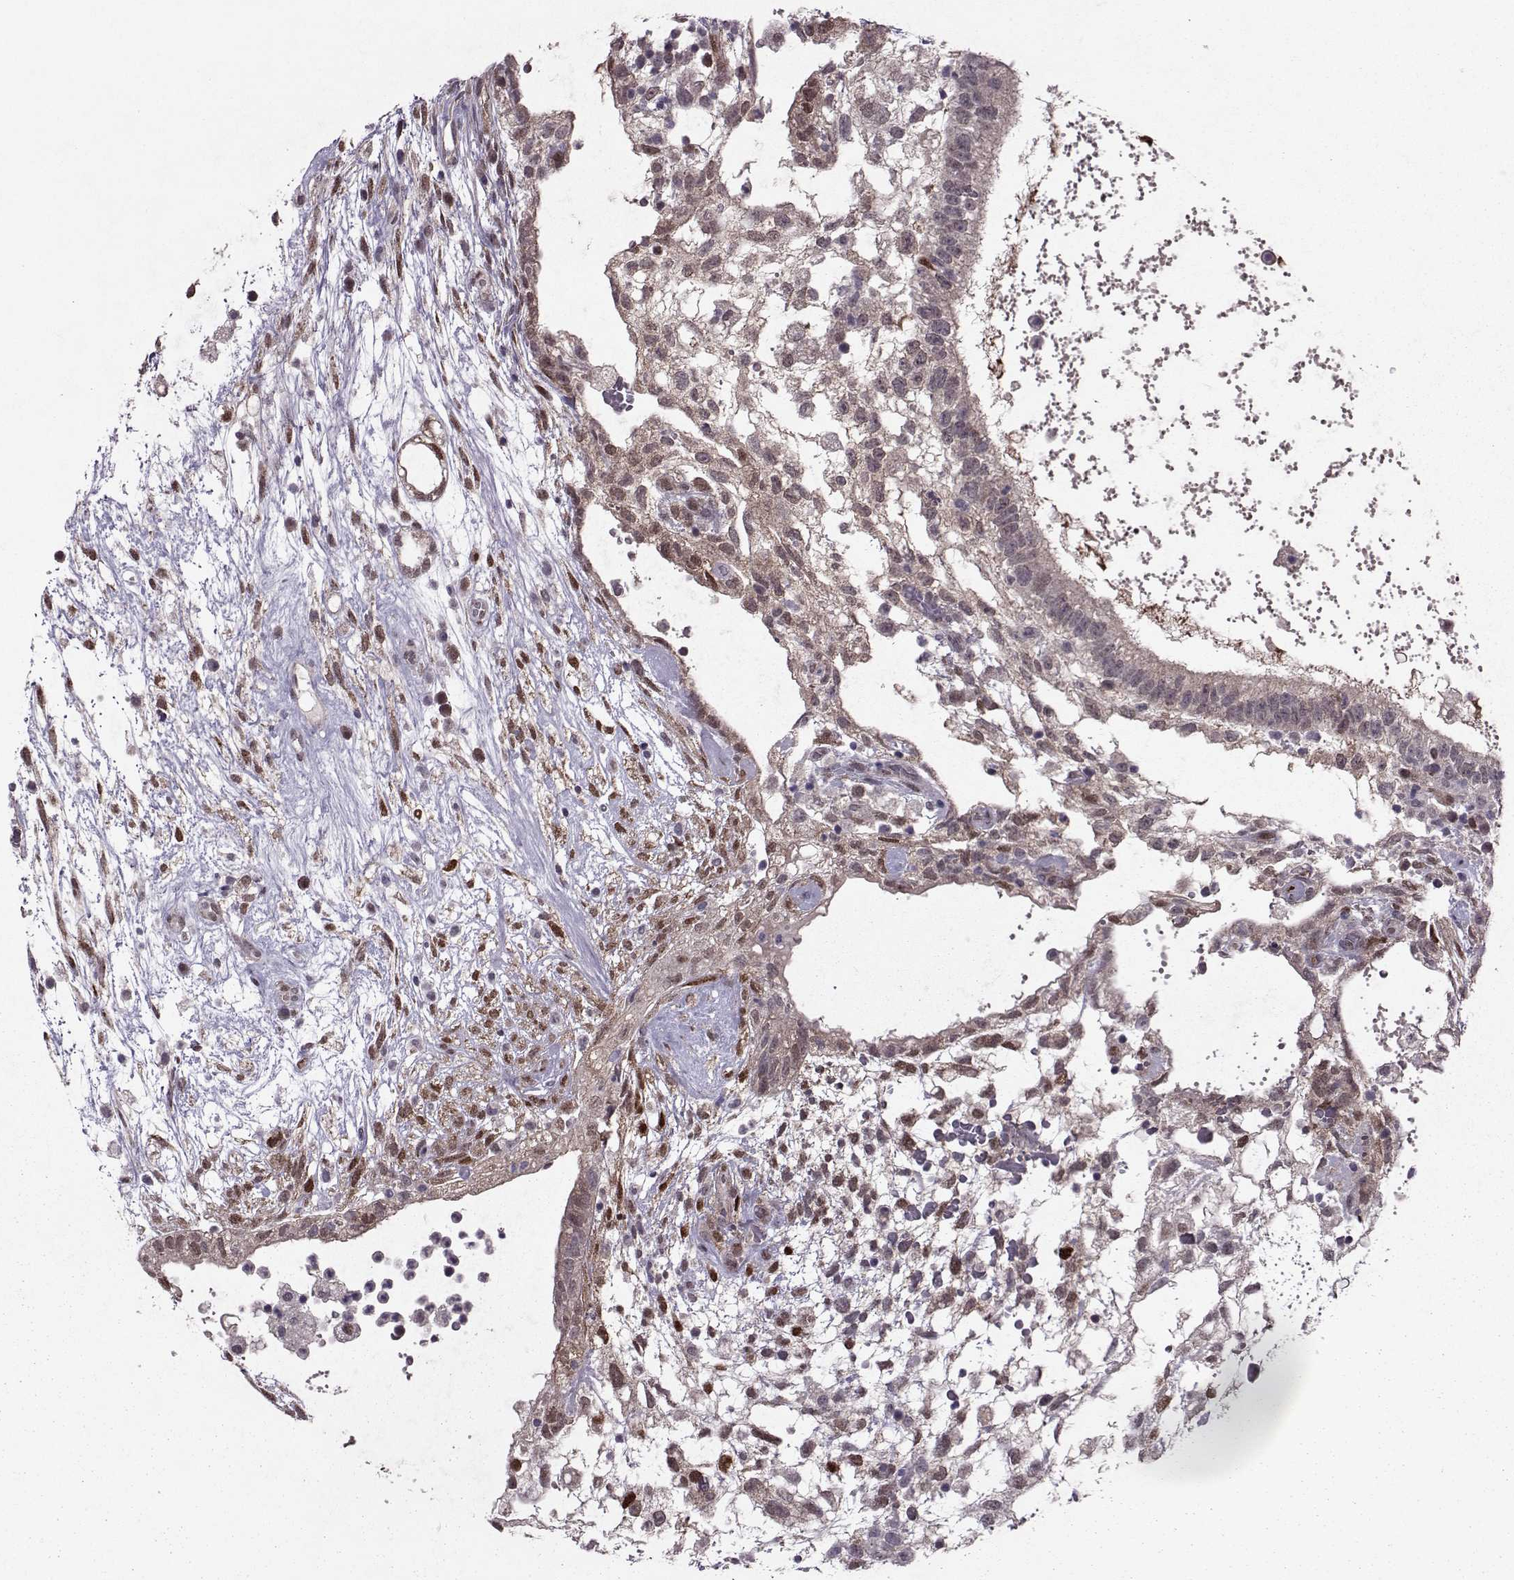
{"staining": {"intensity": "moderate", "quantity": "25%-75%", "location": "cytoplasmic/membranous,nuclear"}, "tissue": "testis cancer", "cell_type": "Tumor cells", "image_type": "cancer", "snomed": [{"axis": "morphology", "description": "Normal tissue, NOS"}, {"axis": "morphology", "description": "Carcinoma, Embryonal, NOS"}, {"axis": "topography", "description": "Testis"}], "caption": "Immunohistochemical staining of human embryonal carcinoma (testis) reveals medium levels of moderate cytoplasmic/membranous and nuclear protein positivity in about 25%-75% of tumor cells.", "gene": "CDK4", "patient": {"sex": "male", "age": 32}}